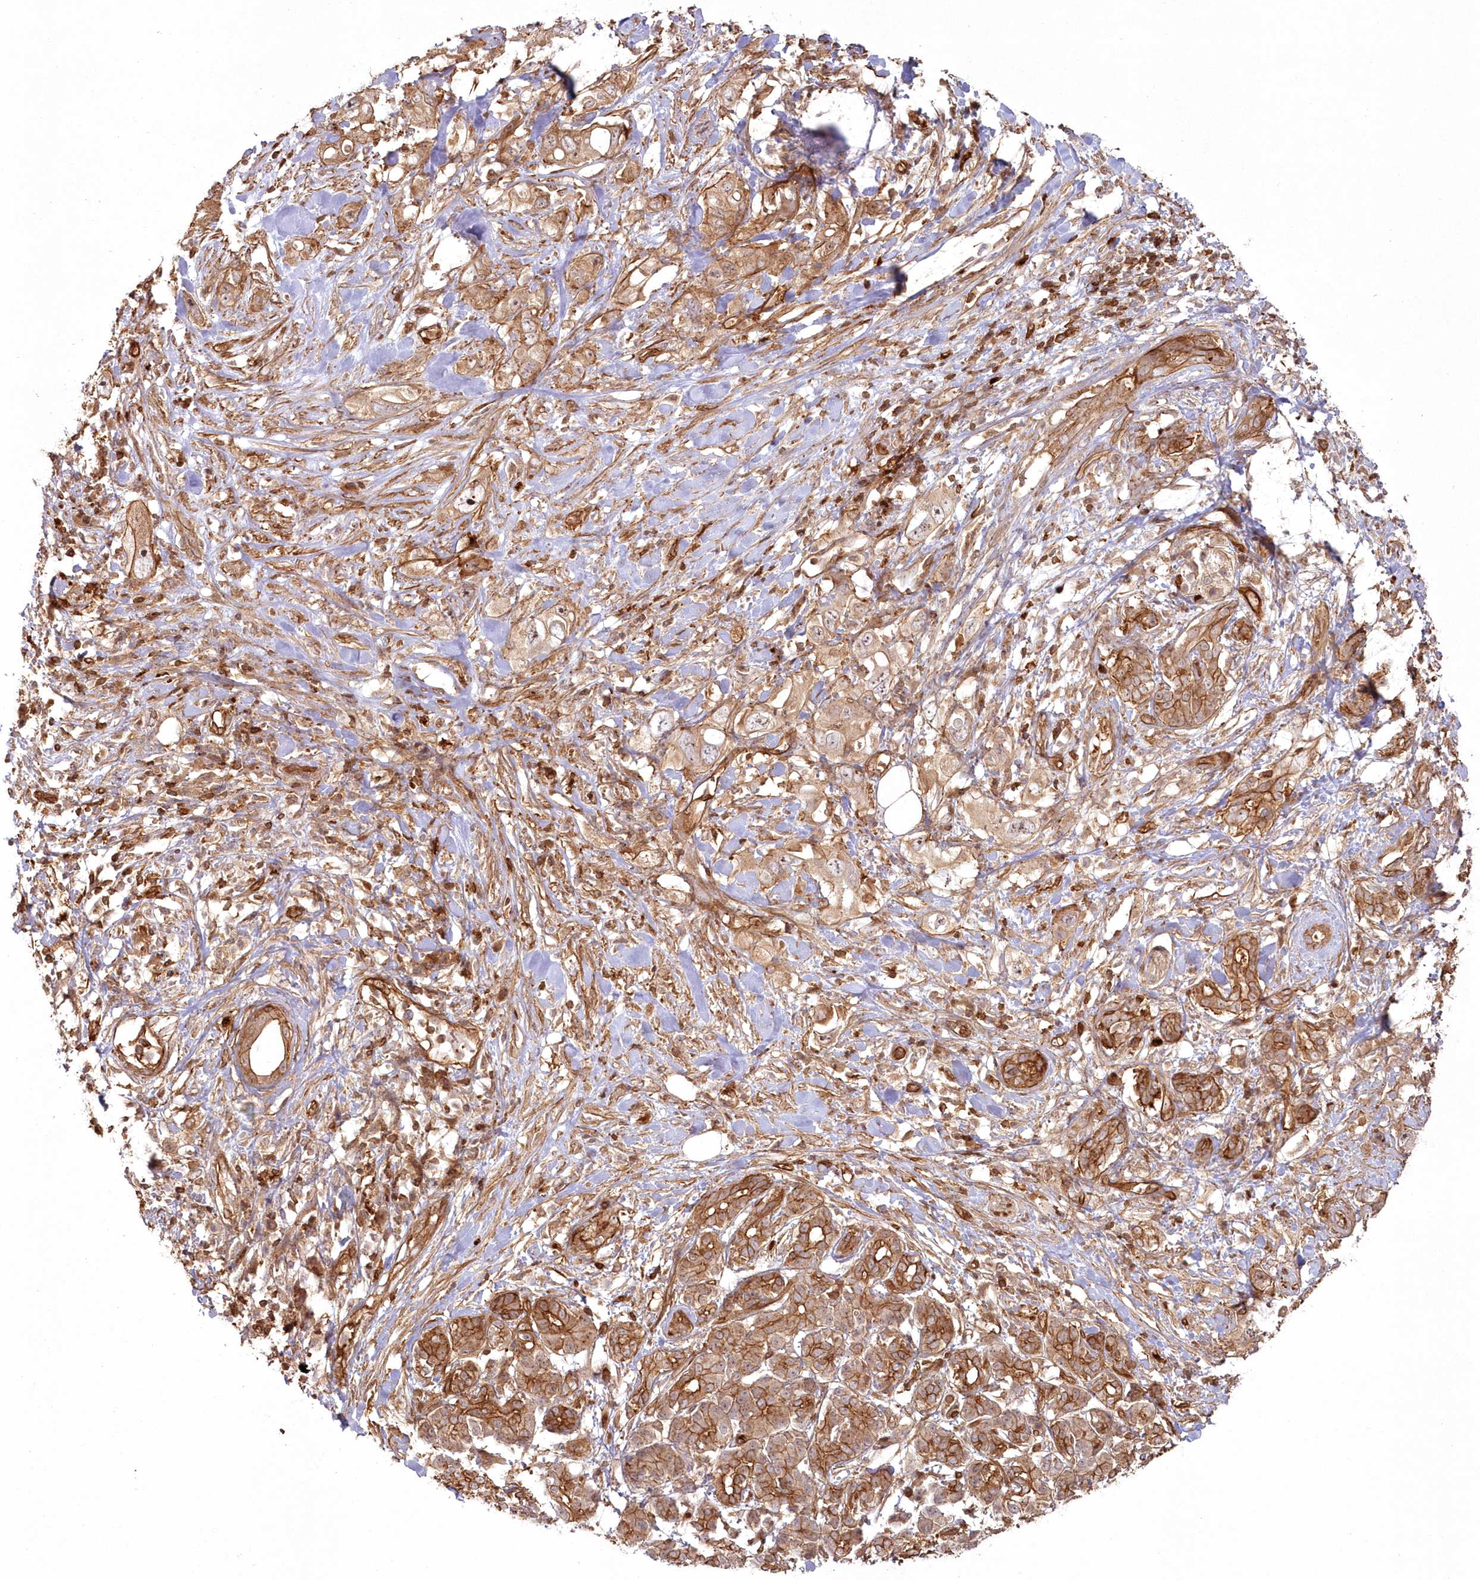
{"staining": {"intensity": "moderate", "quantity": ">75%", "location": "cytoplasmic/membranous"}, "tissue": "pancreatic cancer", "cell_type": "Tumor cells", "image_type": "cancer", "snomed": [{"axis": "morphology", "description": "Adenocarcinoma, NOS"}, {"axis": "topography", "description": "Pancreas"}], "caption": "This micrograph shows immunohistochemistry staining of pancreatic adenocarcinoma, with medium moderate cytoplasmic/membranous positivity in about >75% of tumor cells.", "gene": "RGCC", "patient": {"sex": "female", "age": 56}}